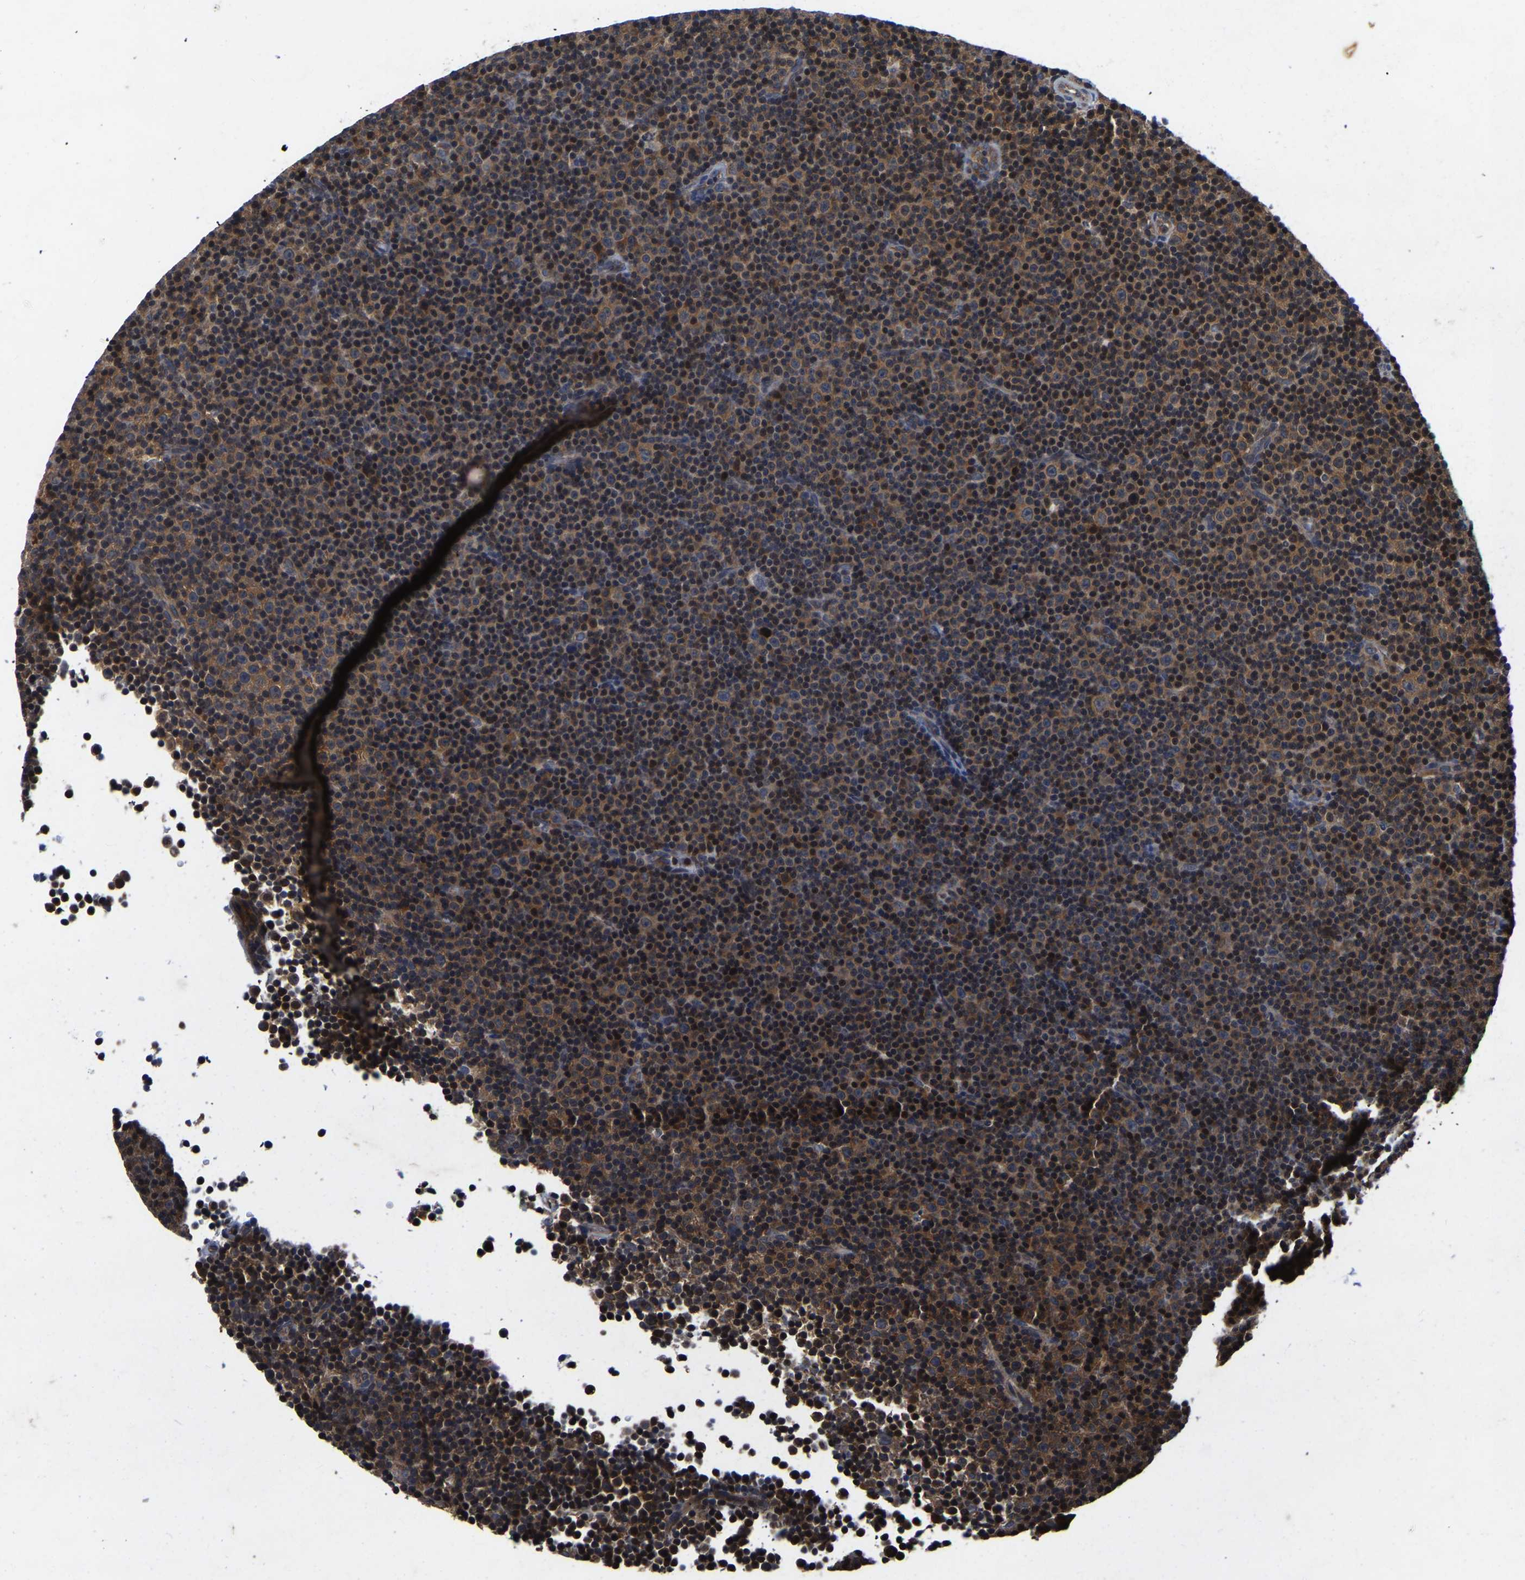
{"staining": {"intensity": "moderate", "quantity": ">75%", "location": "cytoplasmic/membranous"}, "tissue": "lymphoma", "cell_type": "Tumor cells", "image_type": "cancer", "snomed": [{"axis": "morphology", "description": "Malignant lymphoma, non-Hodgkin's type, Low grade"}, {"axis": "topography", "description": "Lymph node"}], "caption": "Human malignant lymphoma, non-Hodgkin's type (low-grade) stained with a protein marker displays moderate staining in tumor cells.", "gene": "FGD5", "patient": {"sex": "female", "age": 67}}